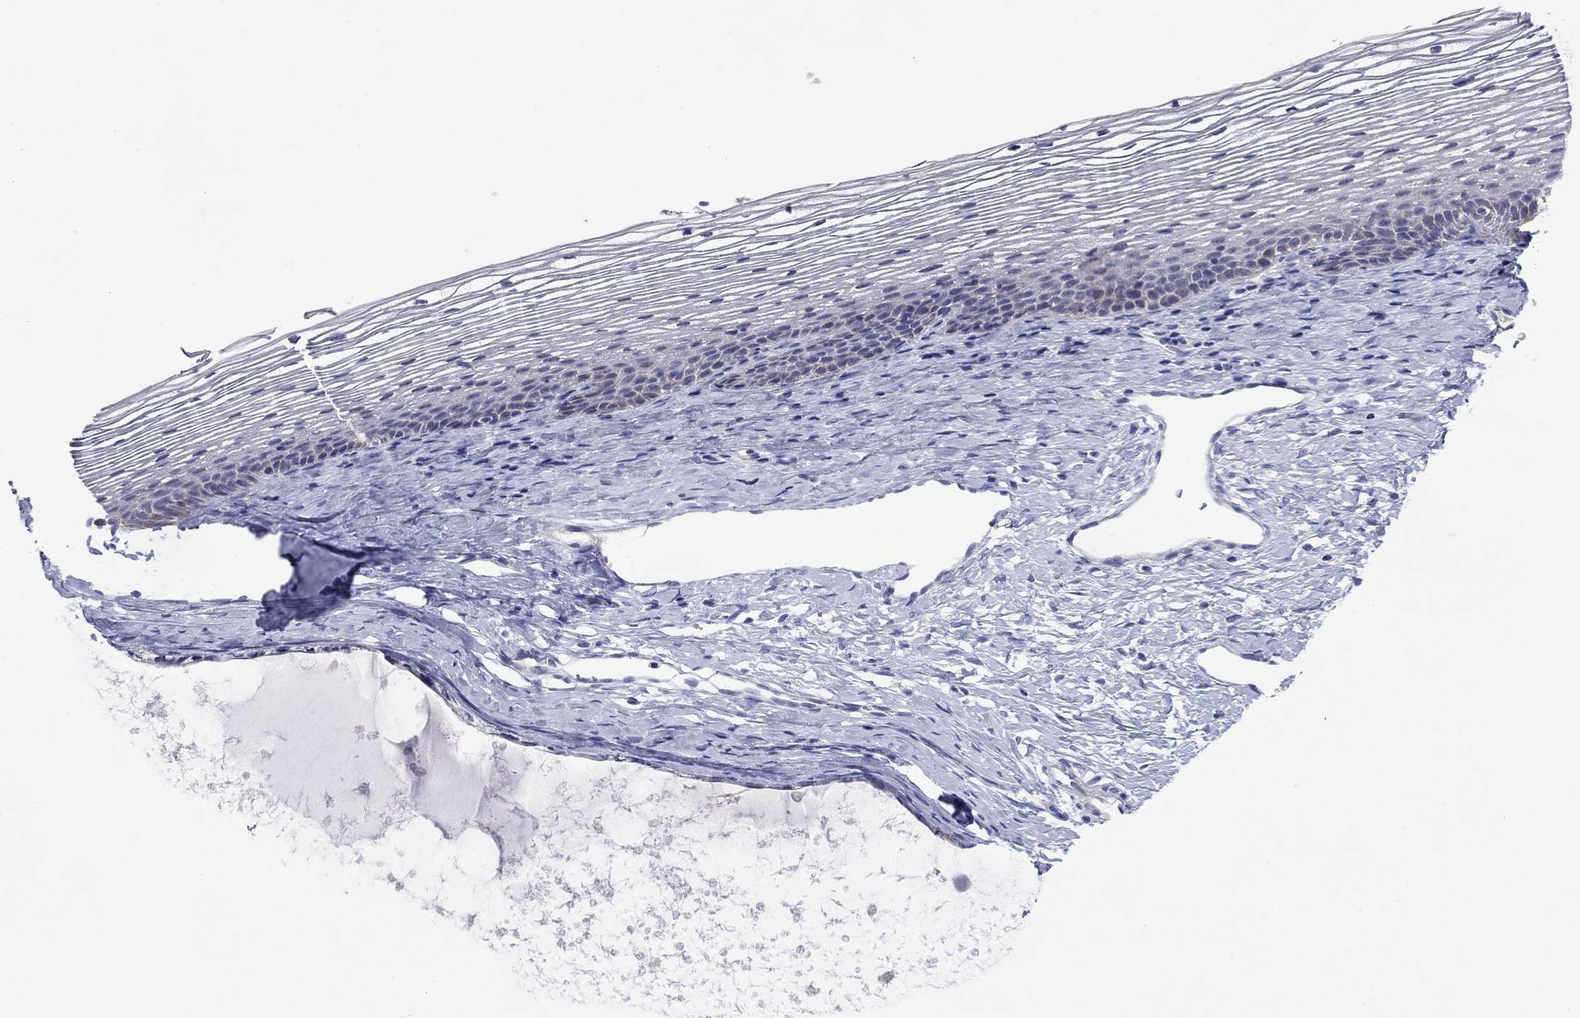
{"staining": {"intensity": "negative", "quantity": "none", "location": "none"}, "tissue": "cervix", "cell_type": "Glandular cells", "image_type": "normal", "snomed": [{"axis": "morphology", "description": "Normal tissue, NOS"}, {"axis": "topography", "description": "Cervix"}], "caption": "This is an immunohistochemistry (IHC) histopathology image of normal human cervix. There is no expression in glandular cells.", "gene": "CMYA5", "patient": {"sex": "female", "age": 39}}